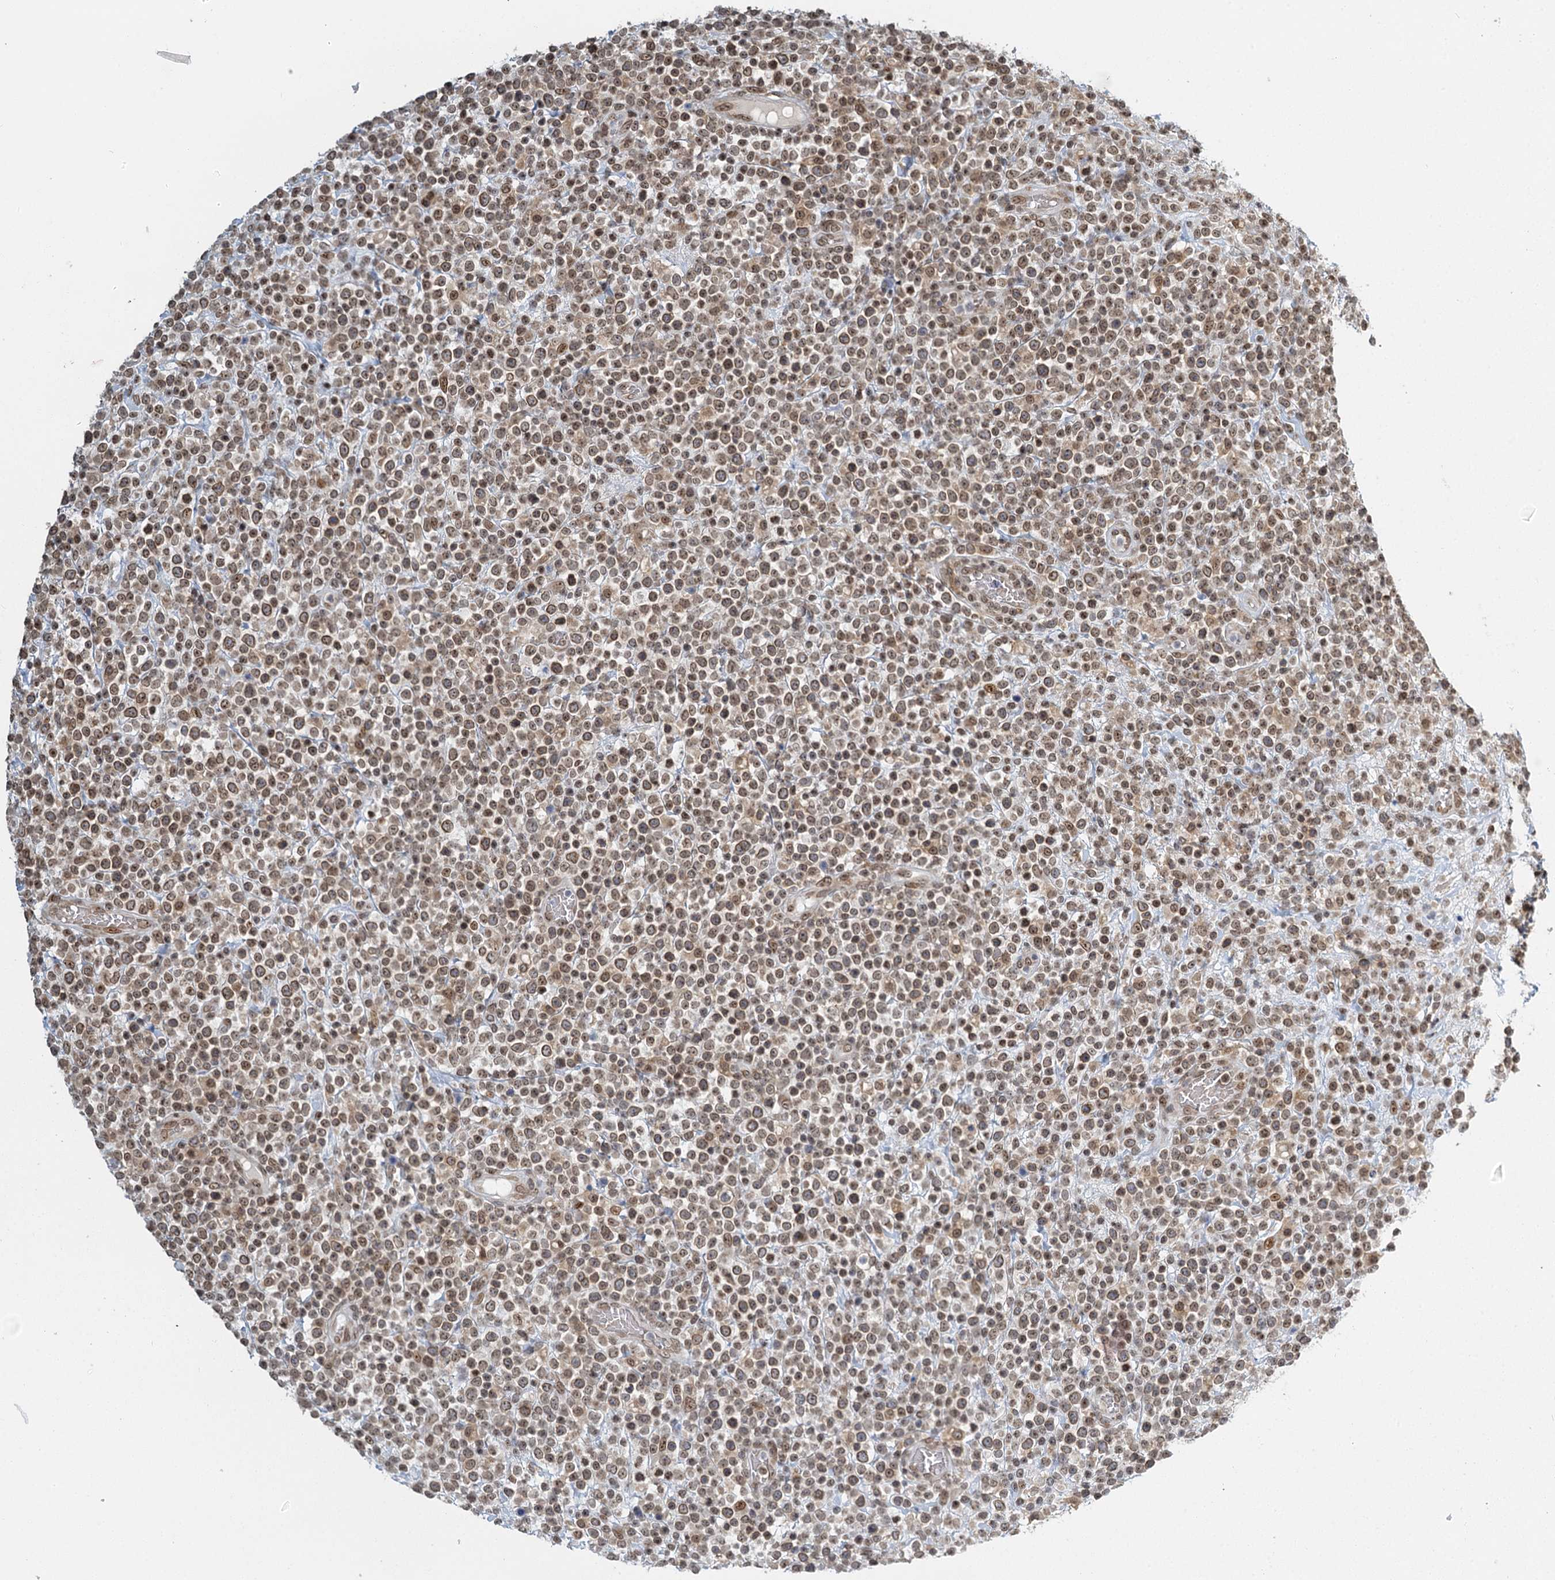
{"staining": {"intensity": "moderate", "quantity": ">75%", "location": "nuclear"}, "tissue": "lymphoma", "cell_type": "Tumor cells", "image_type": "cancer", "snomed": [{"axis": "morphology", "description": "Malignant lymphoma, non-Hodgkin's type, High grade"}, {"axis": "topography", "description": "Colon"}], "caption": "High-magnification brightfield microscopy of high-grade malignant lymphoma, non-Hodgkin's type stained with DAB (brown) and counterstained with hematoxylin (blue). tumor cells exhibit moderate nuclear staining is present in about>75% of cells.", "gene": "TREX1", "patient": {"sex": "female", "age": 53}}